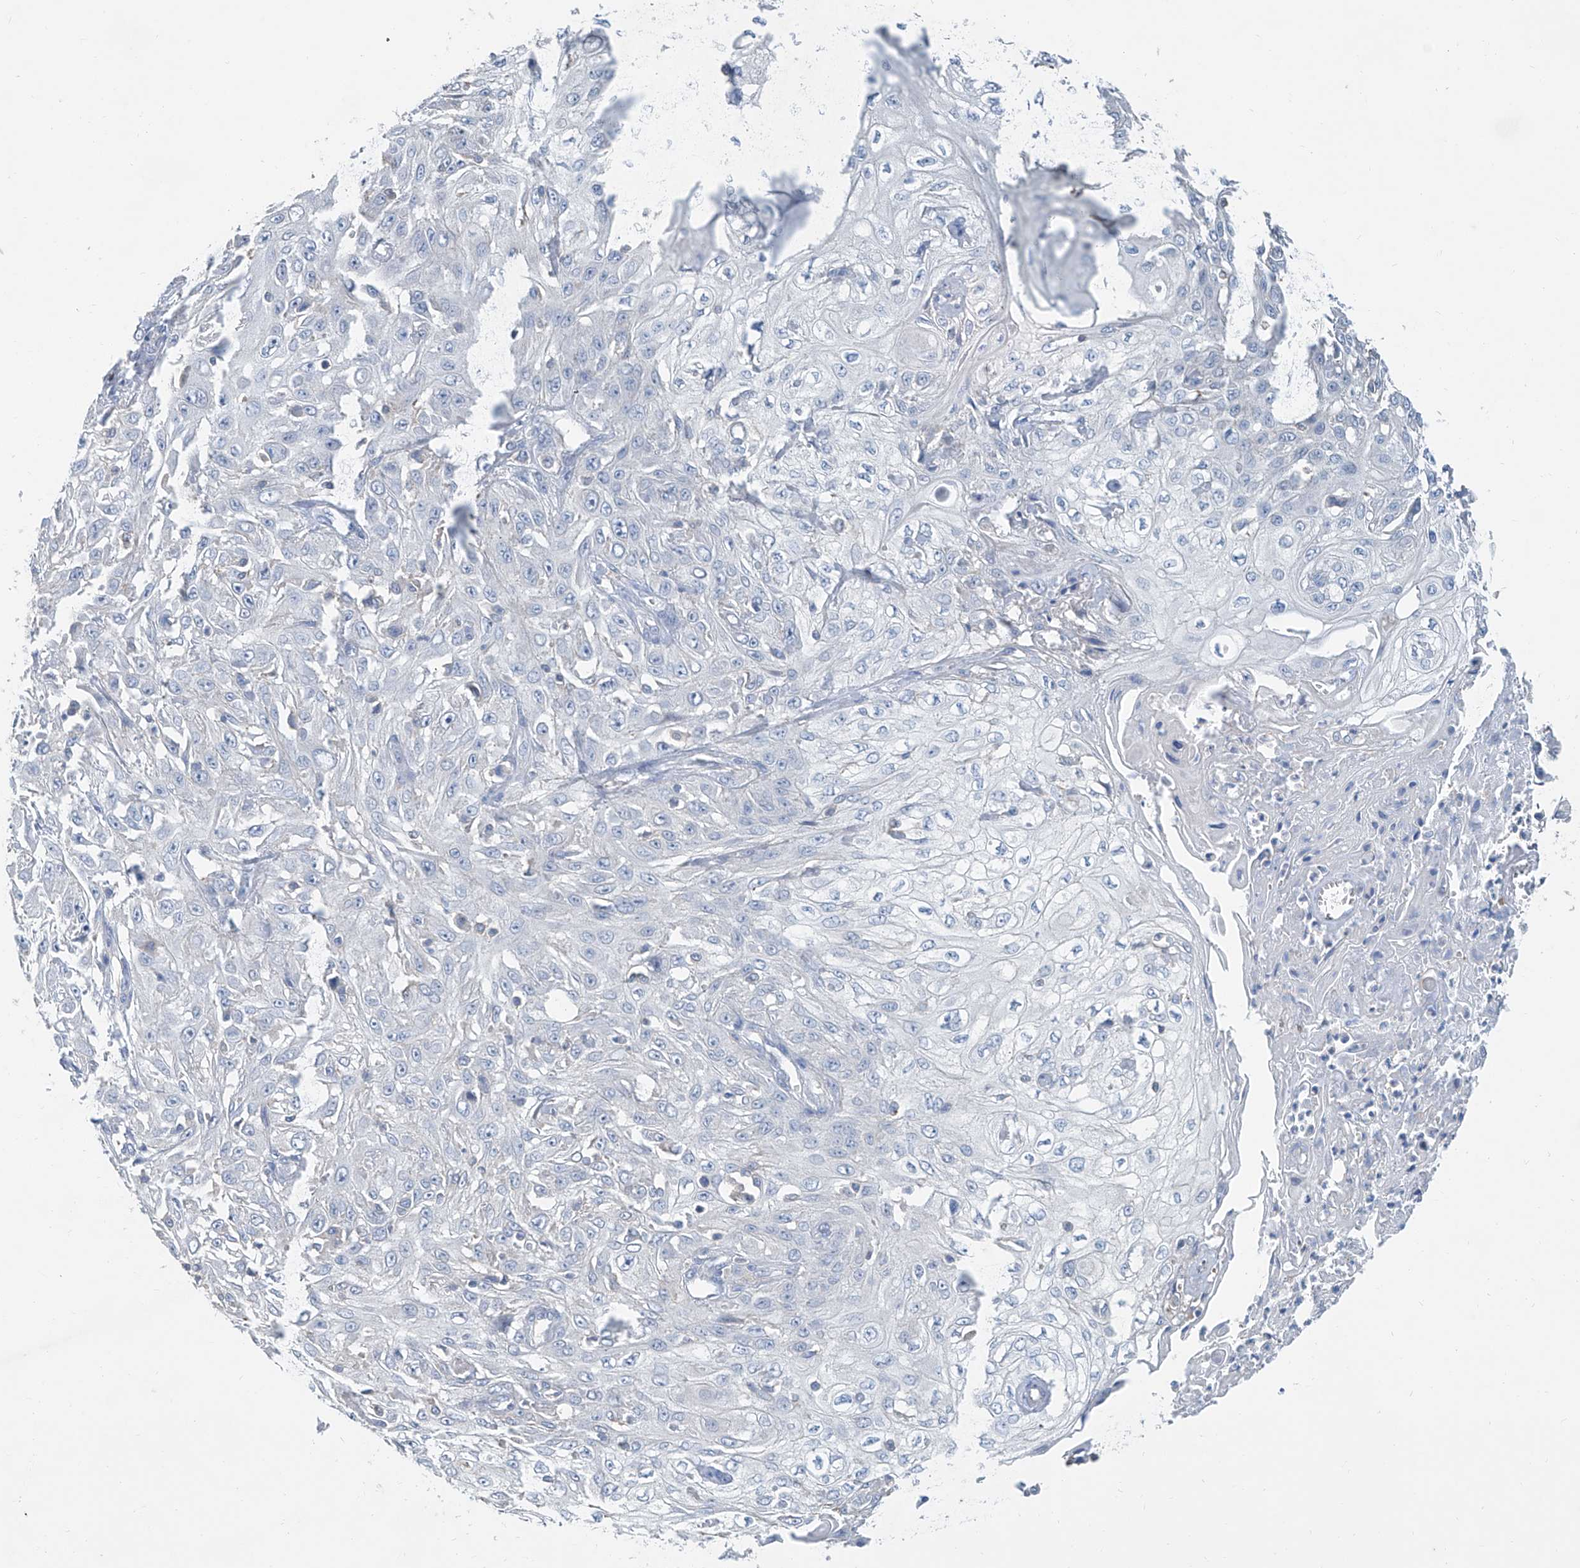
{"staining": {"intensity": "negative", "quantity": "none", "location": "none"}, "tissue": "skin cancer", "cell_type": "Tumor cells", "image_type": "cancer", "snomed": [{"axis": "morphology", "description": "Squamous cell carcinoma, NOS"}, {"axis": "morphology", "description": "Squamous cell carcinoma, metastatic, NOS"}, {"axis": "topography", "description": "Skin"}, {"axis": "topography", "description": "Lymph node"}], "caption": "The image shows no significant positivity in tumor cells of skin cancer.", "gene": "ANKRD34A", "patient": {"sex": "male", "age": 75}}